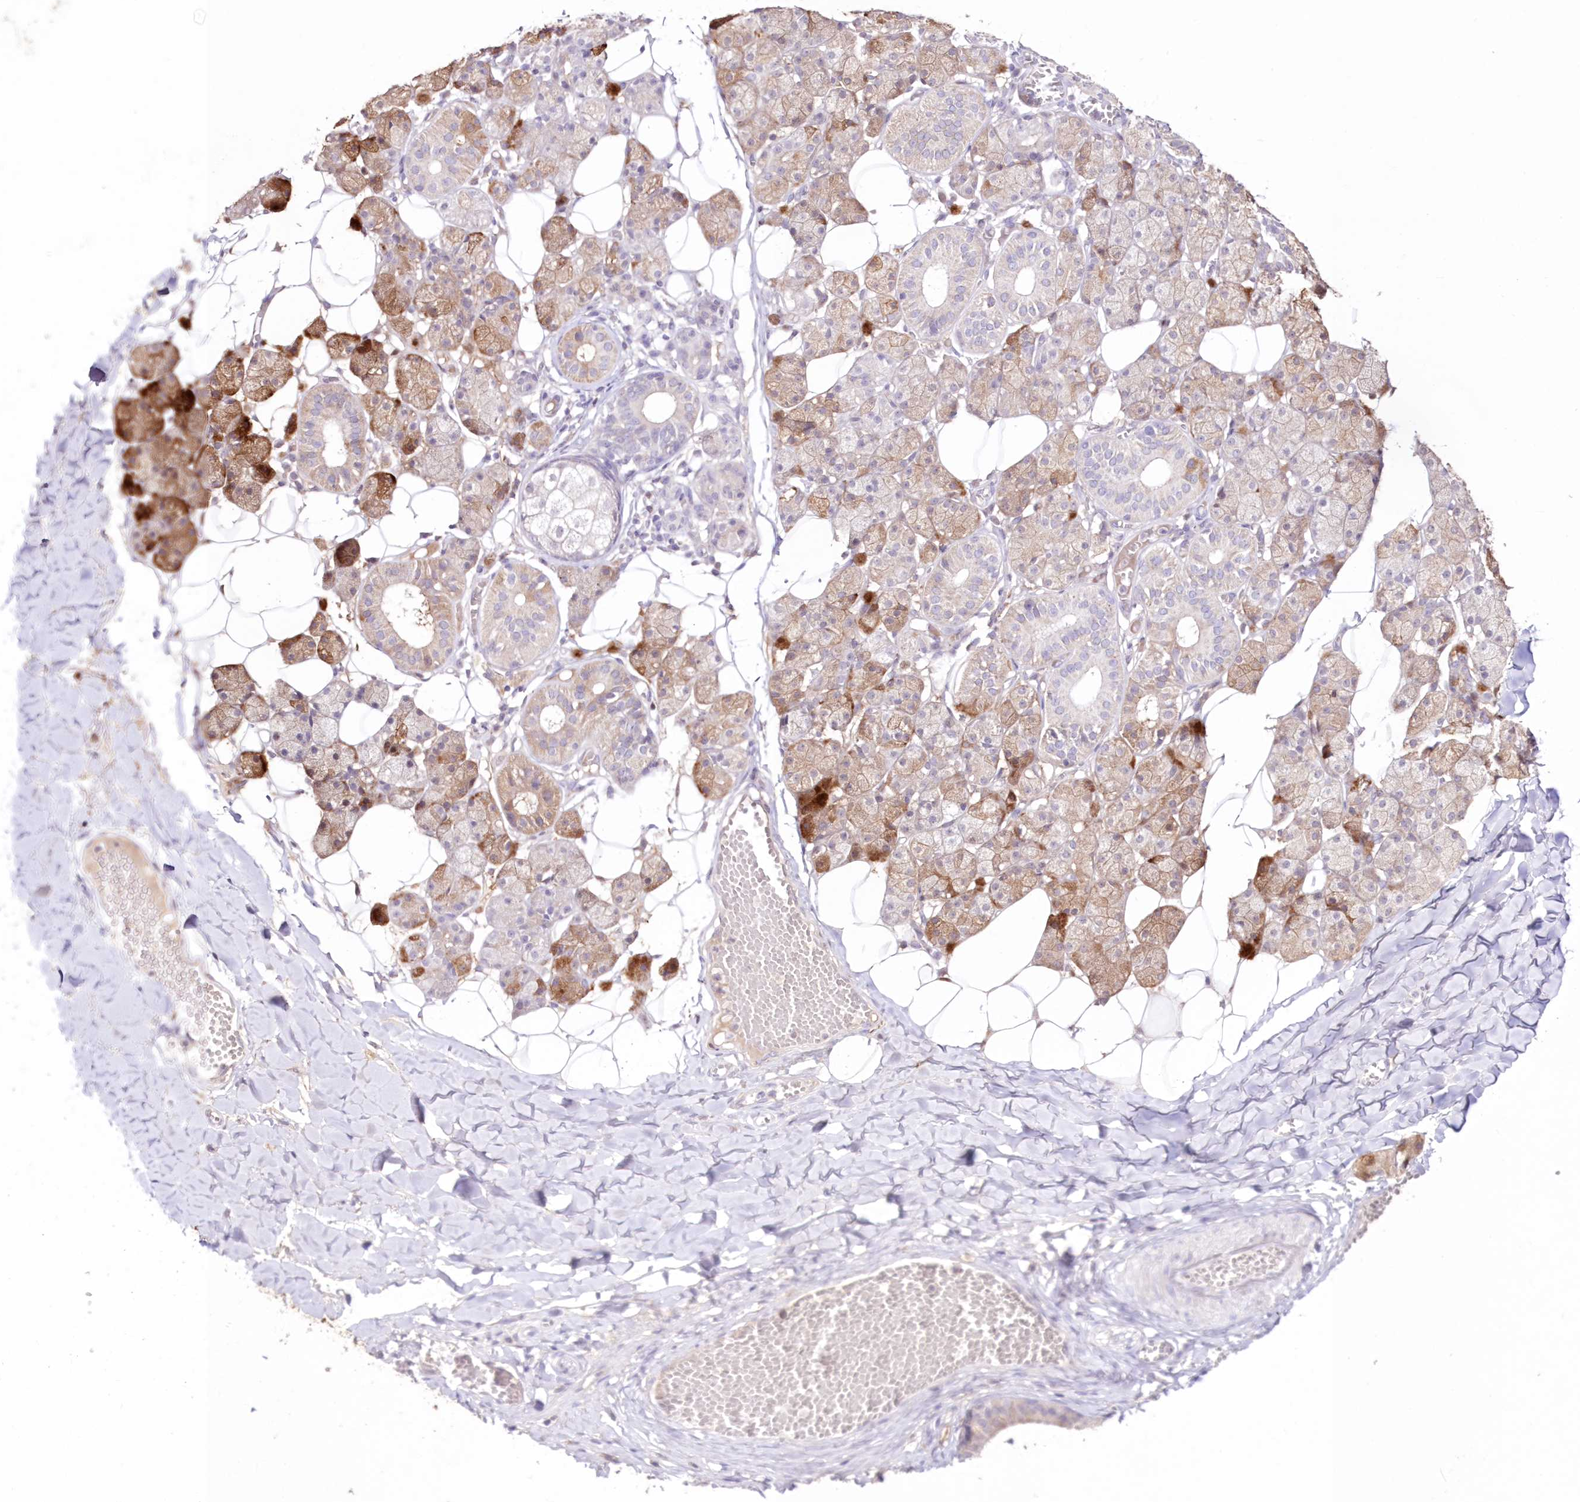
{"staining": {"intensity": "strong", "quantity": "<25%", "location": "cytoplasmic/membranous"}, "tissue": "salivary gland", "cell_type": "Glandular cells", "image_type": "normal", "snomed": [{"axis": "morphology", "description": "Normal tissue, NOS"}, {"axis": "topography", "description": "Salivary gland"}], "caption": "Protein staining reveals strong cytoplasmic/membranous expression in approximately <25% of glandular cells in unremarkable salivary gland.", "gene": "NEU4", "patient": {"sex": "female", "age": 33}}